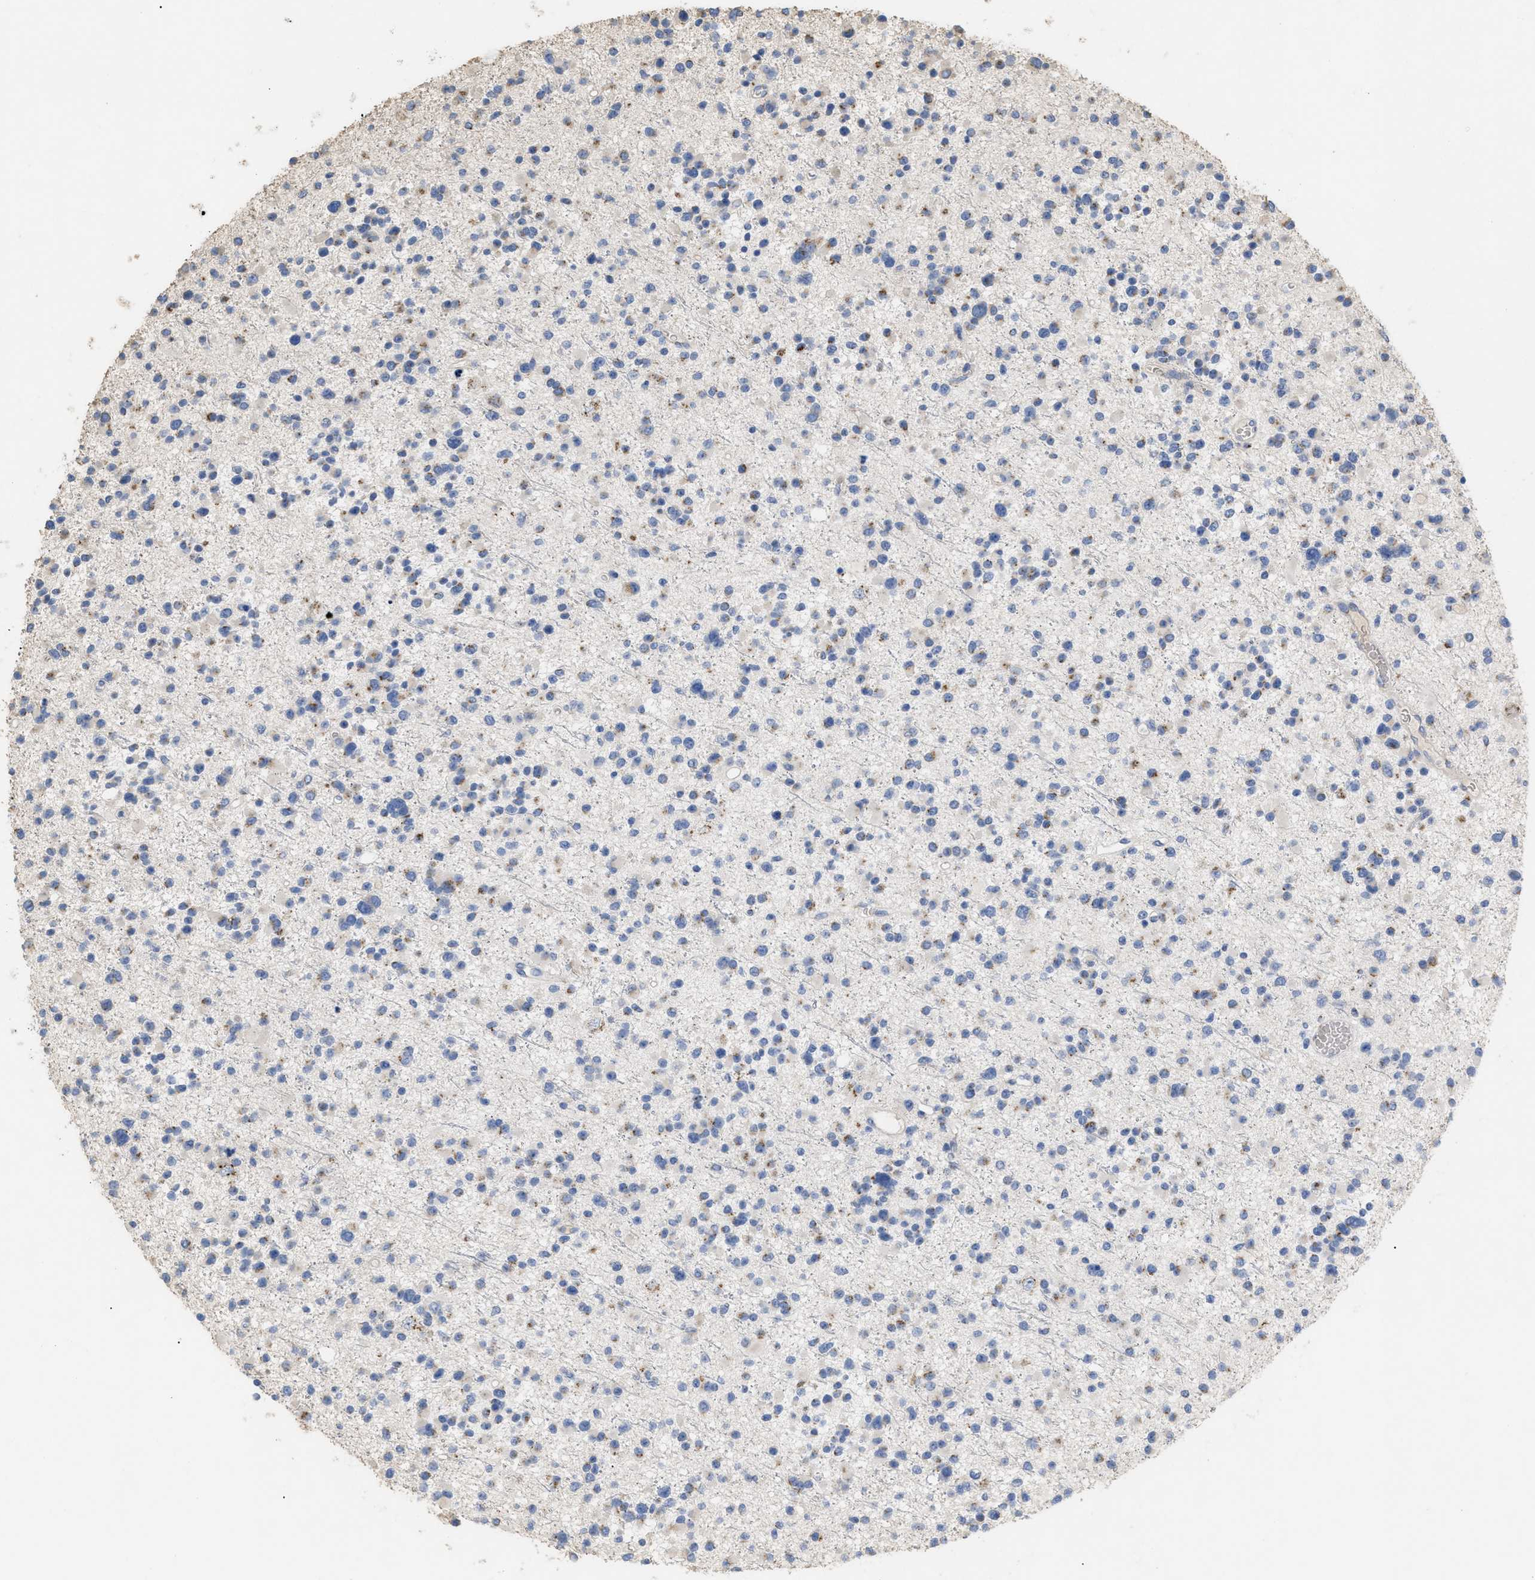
{"staining": {"intensity": "negative", "quantity": "none", "location": "none"}, "tissue": "glioma", "cell_type": "Tumor cells", "image_type": "cancer", "snomed": [{"axis": "morphology", "description": "Glioma, malignant, Low grade"}, {"axis": "topography", "description": "Brain"}], "caption": "There is no significant staining in tumor cells of malignant glioma (low-grade).", "gene": "SLC50A1", "patient": {"sex": "female", "age": 22}}